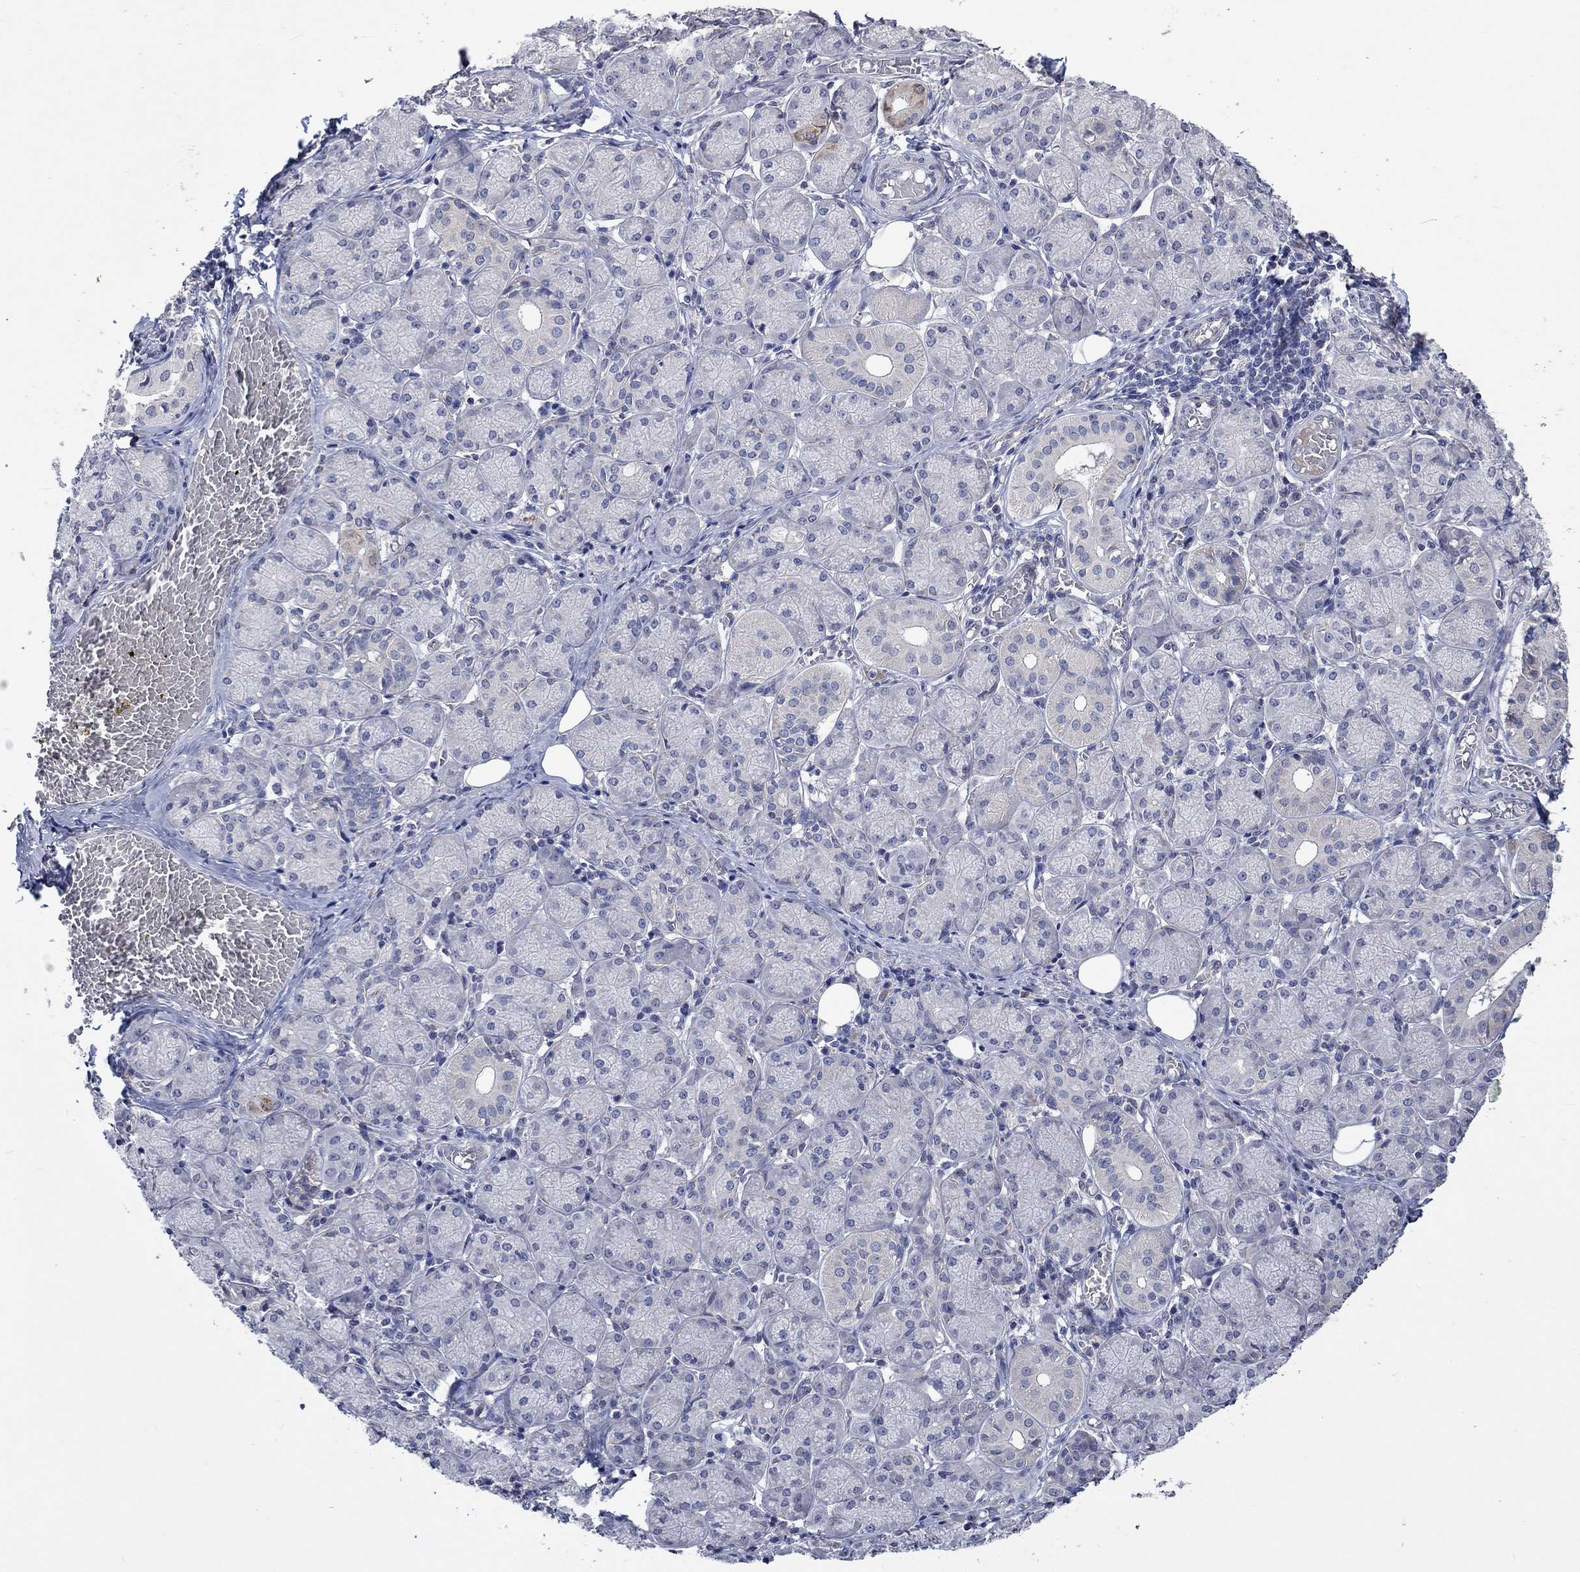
{"staining": {"intensity": "strong", "quantity": "<25%", "location": "cytoplasmic/membranous"}, "tissue": "salivary gland", "cell_type": "Glandular cells", "image_type": "normal", "snomed": [{"axis": "morphology", "description": "Normal tissue, NOS"}, {"axis": "topography", "description": "Salivary gland"}, {"axis": "topography", "description": "Peripheral nerve tissue"}], "caption": "Immunohistochemistry (IHC) of unremarkable salivary gland shows medium levels of strong cytoplasmic/membranous expression in about <25% of glandular cells.", "gene": "TMEM169", "patient": {"sex": "female", "age": 24}}